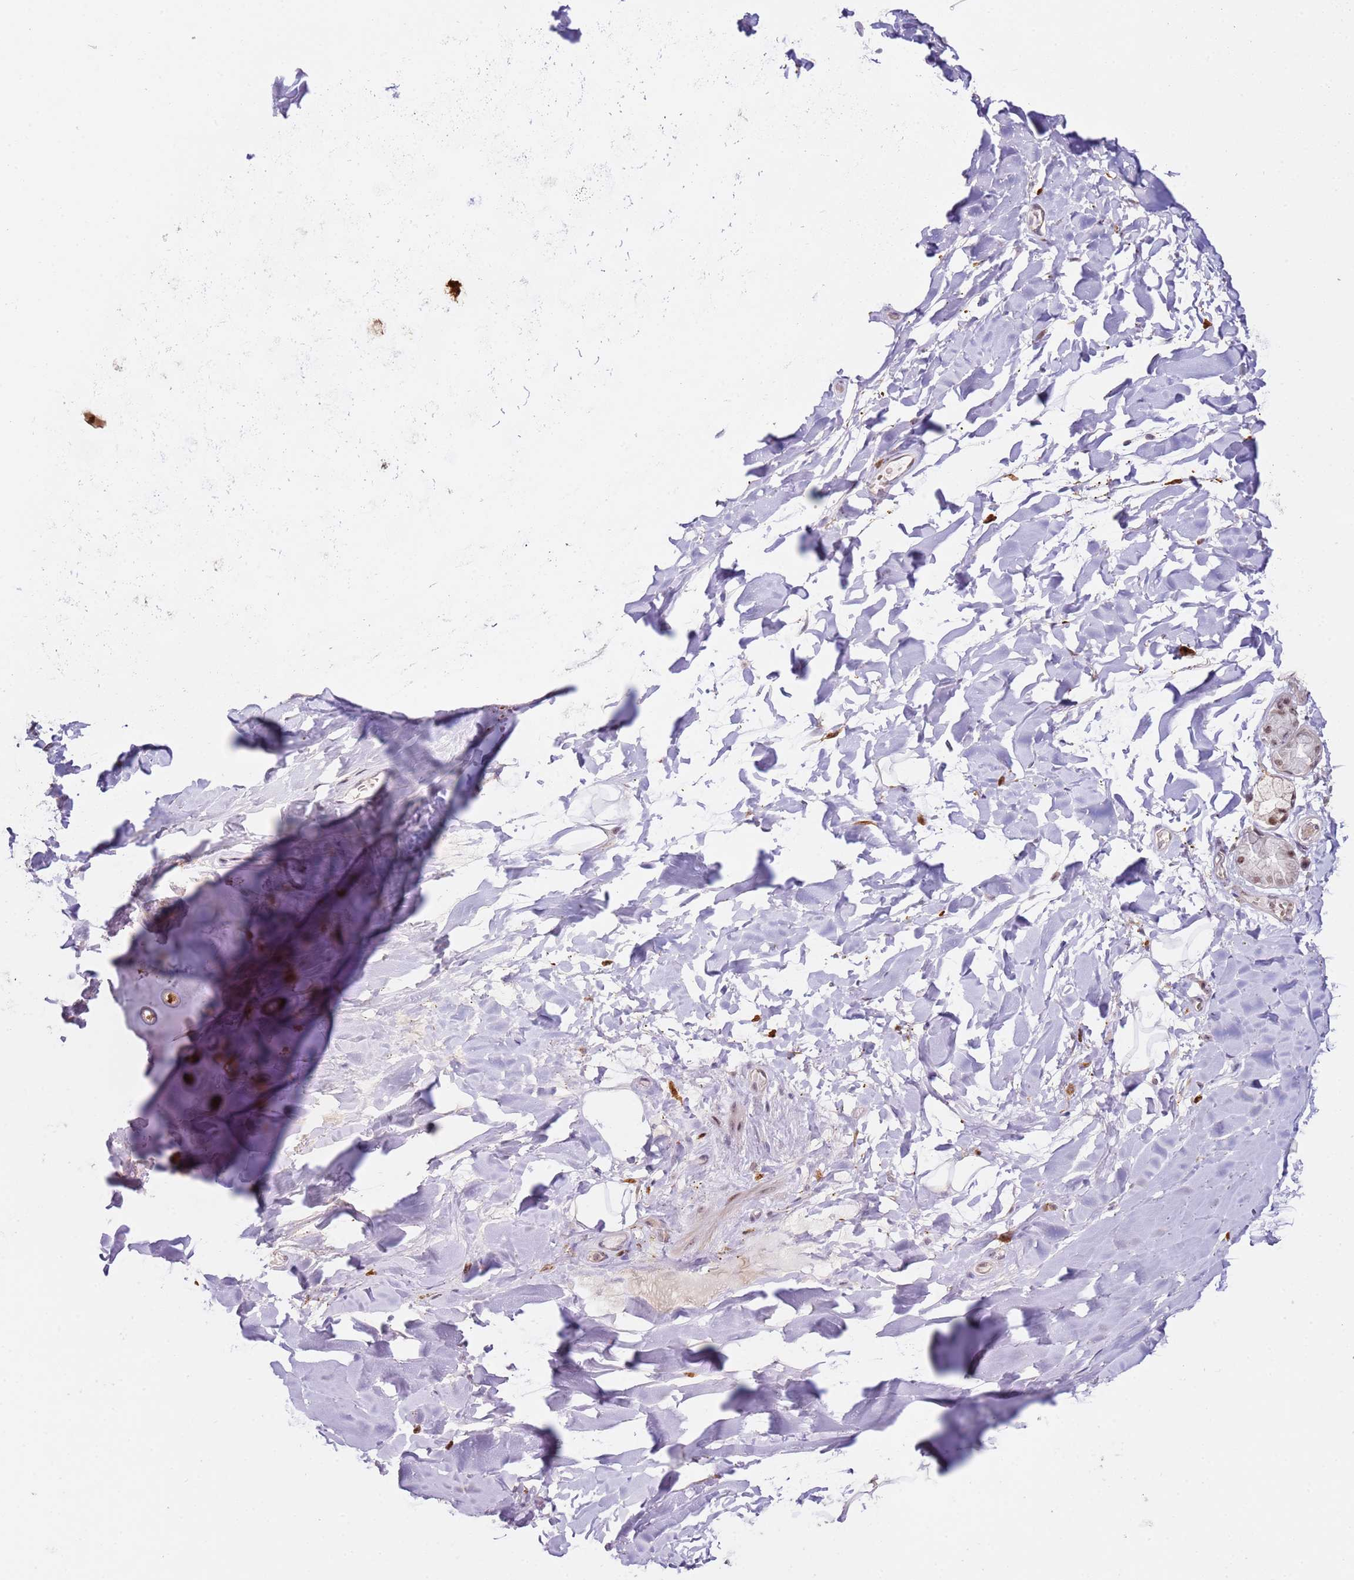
{"staining": {"intensity": "negative", "quantity": "none", "location": "none"}, "tissue": "adipose tissue", "cell_type": "Adipocytes", "image_type": "normal", "snomed": [{"axis": "morphology", "description": "Normal tissue, NOS"}, {"axis": "topography", "description": "Lymph node"}, {"axis": "topography", "description": "Cartilage tissue"}, {"axis": "topography", "description": "Bronchus"}], "caption": "Immunohistochemistry photomicrograph of benign adipose tissue: adipose tissue stained with DAB (3,3'-diaminobenzidine) demonstrates no significant protein expression in adipocytes.", "gene": "LGALSL", "patient": {"sex": "male", "age": 63}}